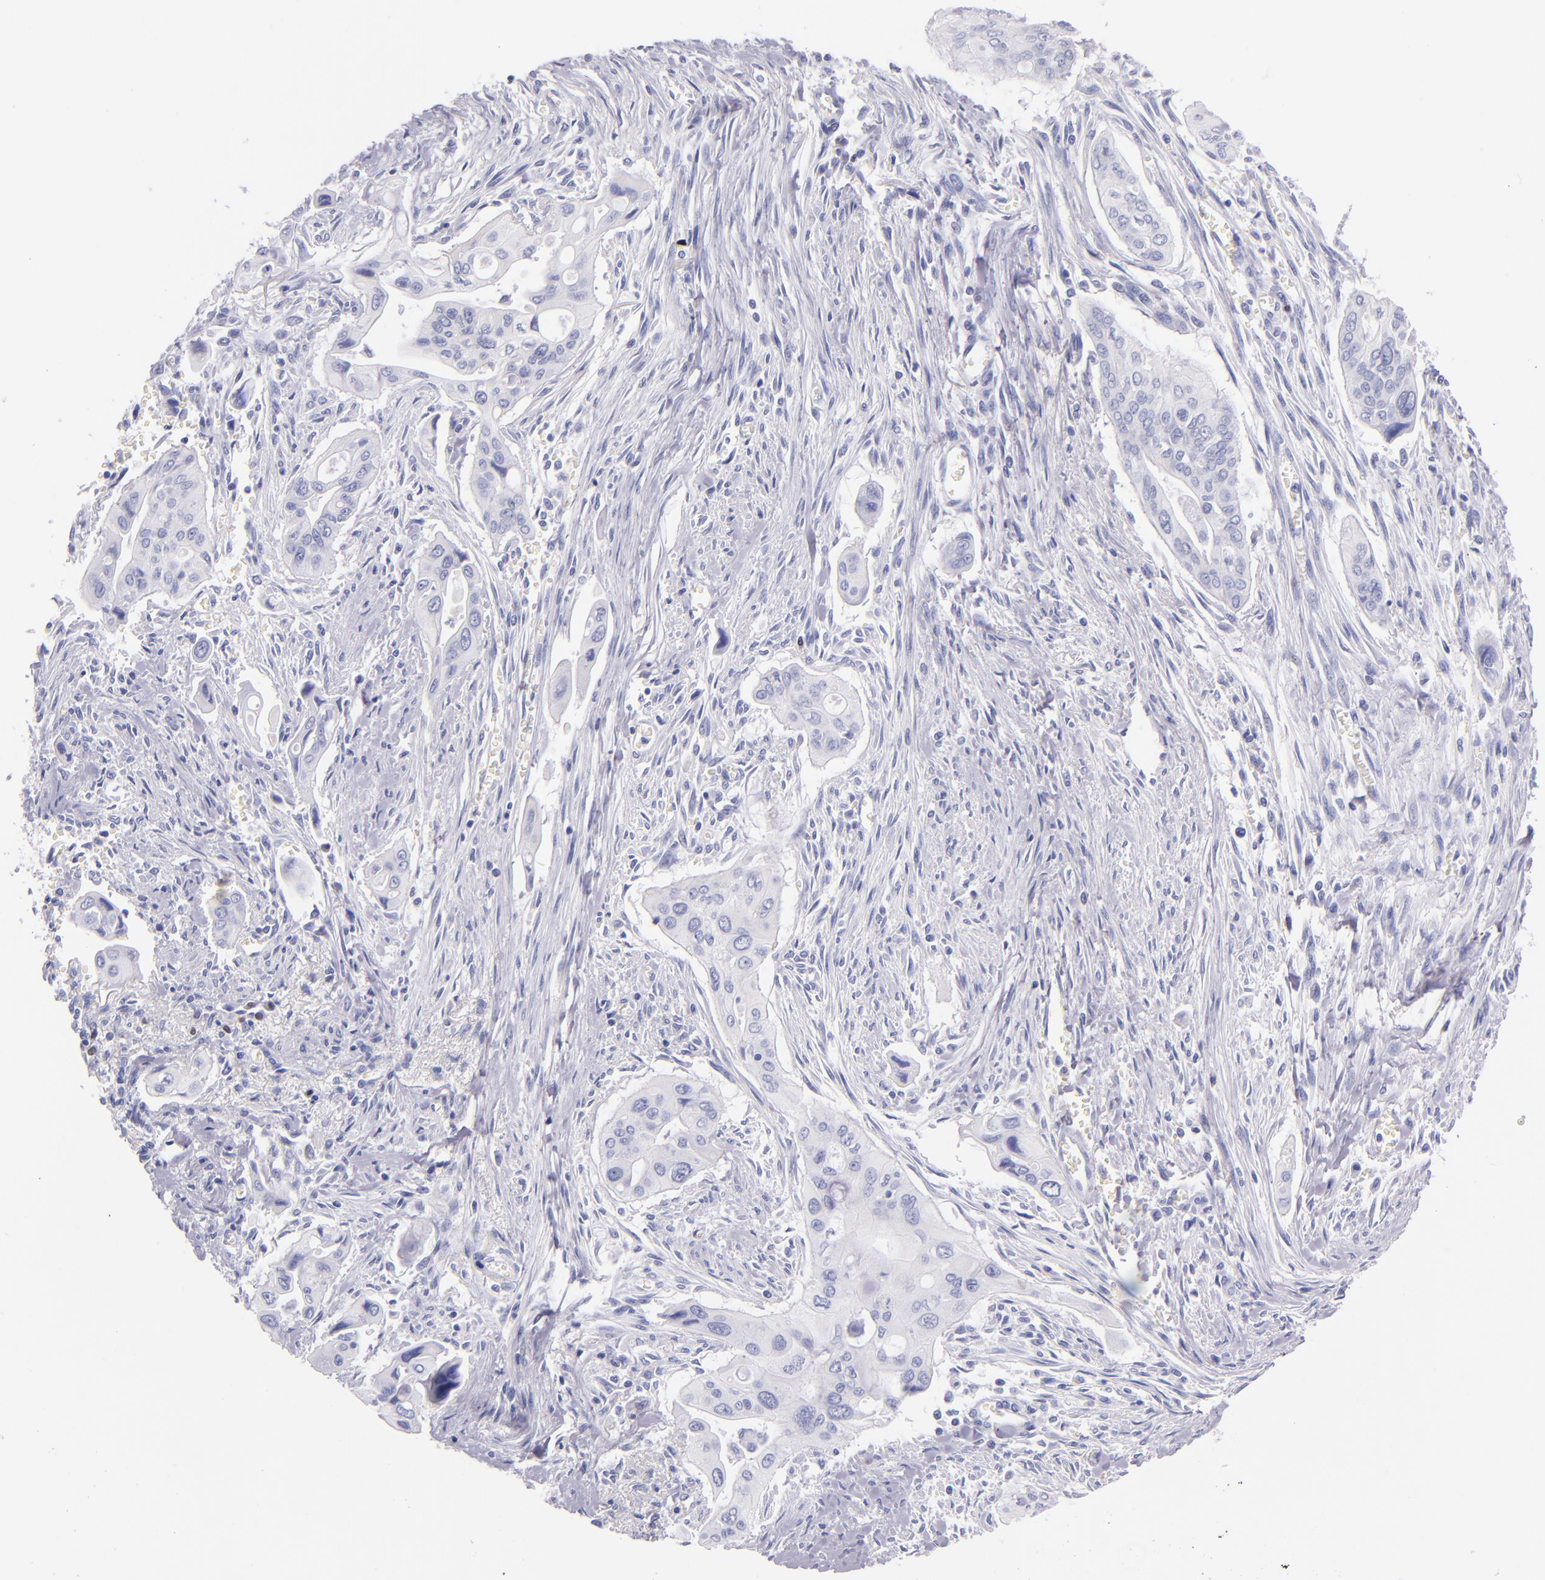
{"staining": {"intensity": "negative", "quantity": "none", "location": "none"}, "tissue": "pancreatic cancer", "cell_type": "Tumor cells", "image_type": "cancer", "snomed": [{"axis": "morphology", "description": "Adenocarcinoma, NOS"}, {"axis": "topography", "description": "Pancreas"}], "caption": "DAB immunohistochemical staining of pancreatic cancer shows no significant staining in tumor cells. (DAB IHC, high magnification).", "gene": "IRF4", "patient": {"sex": "male", "age": 77}}